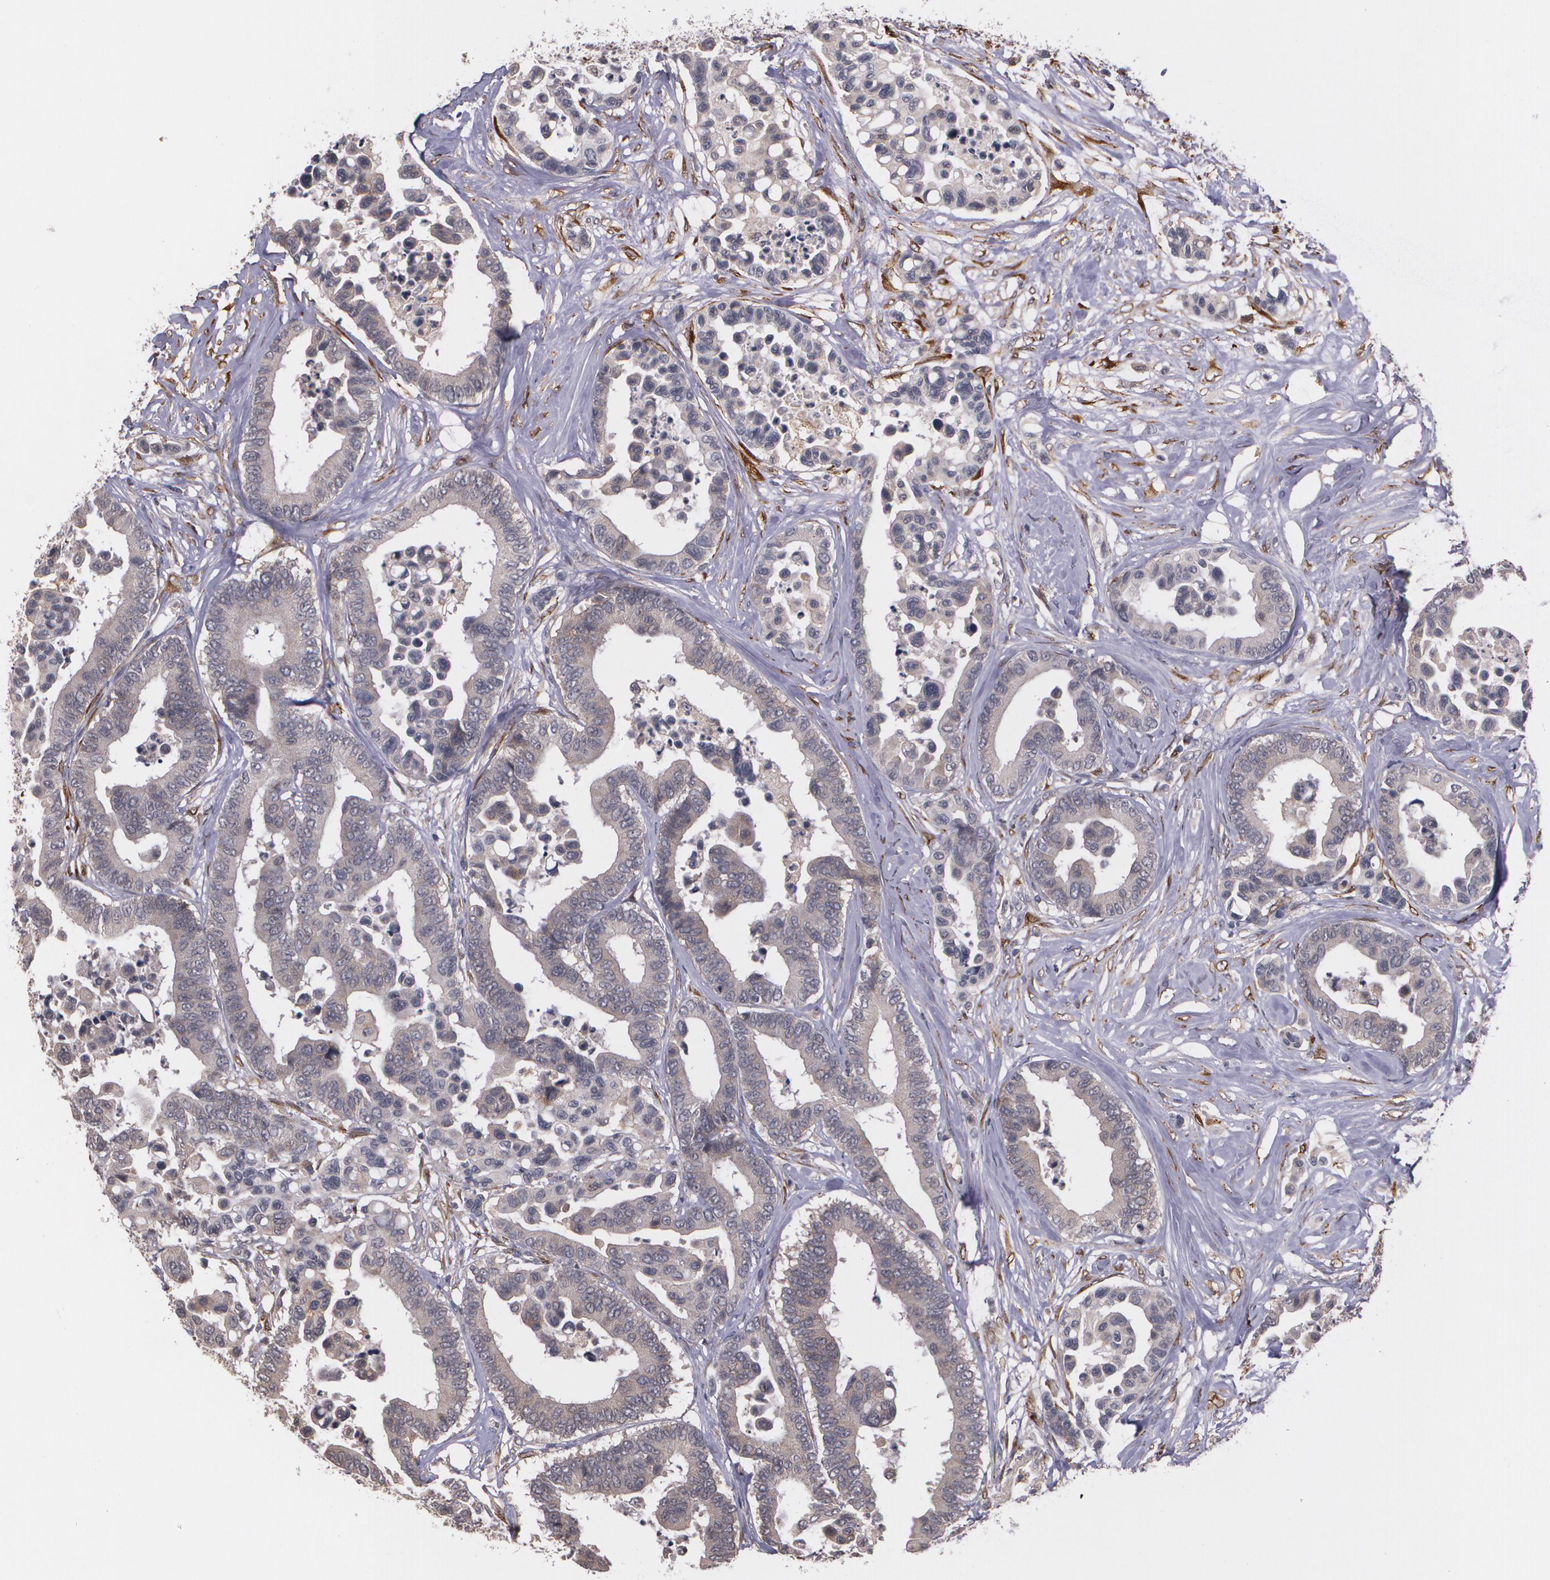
{"staining": {"intensity": "weak", "quantity": "25%-75%", "location": "cytoplasmic/membranous"}, "tissue": "colorectal cancer", "cell_type": "Tumor cells", "image_type": "cancer", "snomed": [{"axis": "morphology", "description": "Adenocarcinoma, NOS"}, {"axis": "topography", "description": "Colon"}], "caption": "The micrograph exhibits immunohistochemical staining of colorectal cancer. There is weak cytoplasmic/membranous expression is appreciated in approximately 25%-75% of tumor cells.", "gene": "IFNGR2", "patient": {"sex": "male", "age": 82}}